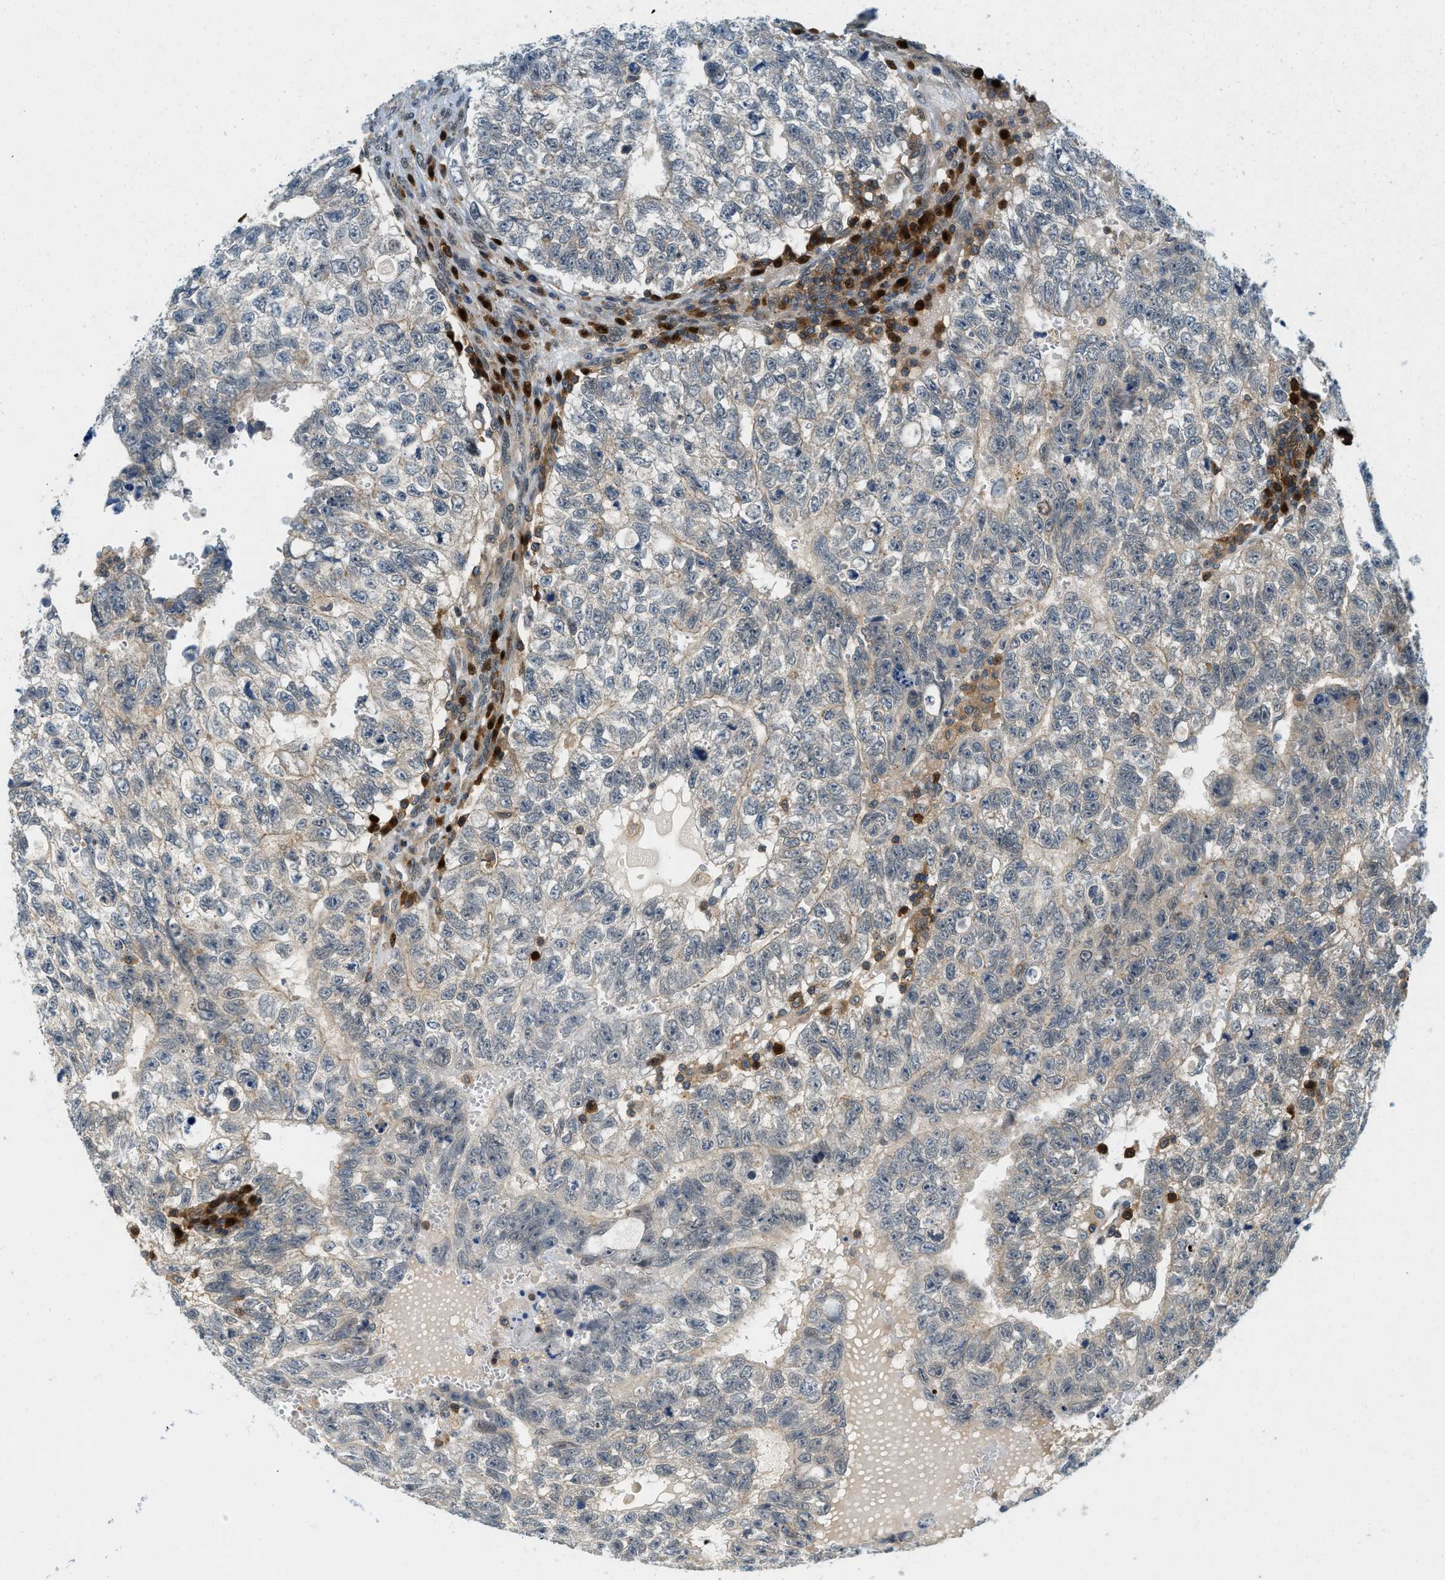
{"staining": {"intensity": "weak", "quantity": "<25%", "location": "cytoplasmic/membranous"}, "tissue": "testis cancer", "cell_type": "Tumor cells", "image_type": "cancer", "snomed": [{"axis": "morphology", "description": "Seminoma, NOS"}, {"axis": "morphology", "description": "Carcinoma, Embryonal, NOS"}, {"axis": "topography", "description": "Testis"}], "caption": "Embryonal carcinoma (testis) stained for a protein using immunohistochemistry reveals no staining tumor cells.", "gene": "GMPPB", "patient": {"sex": "male", "age": 38}}